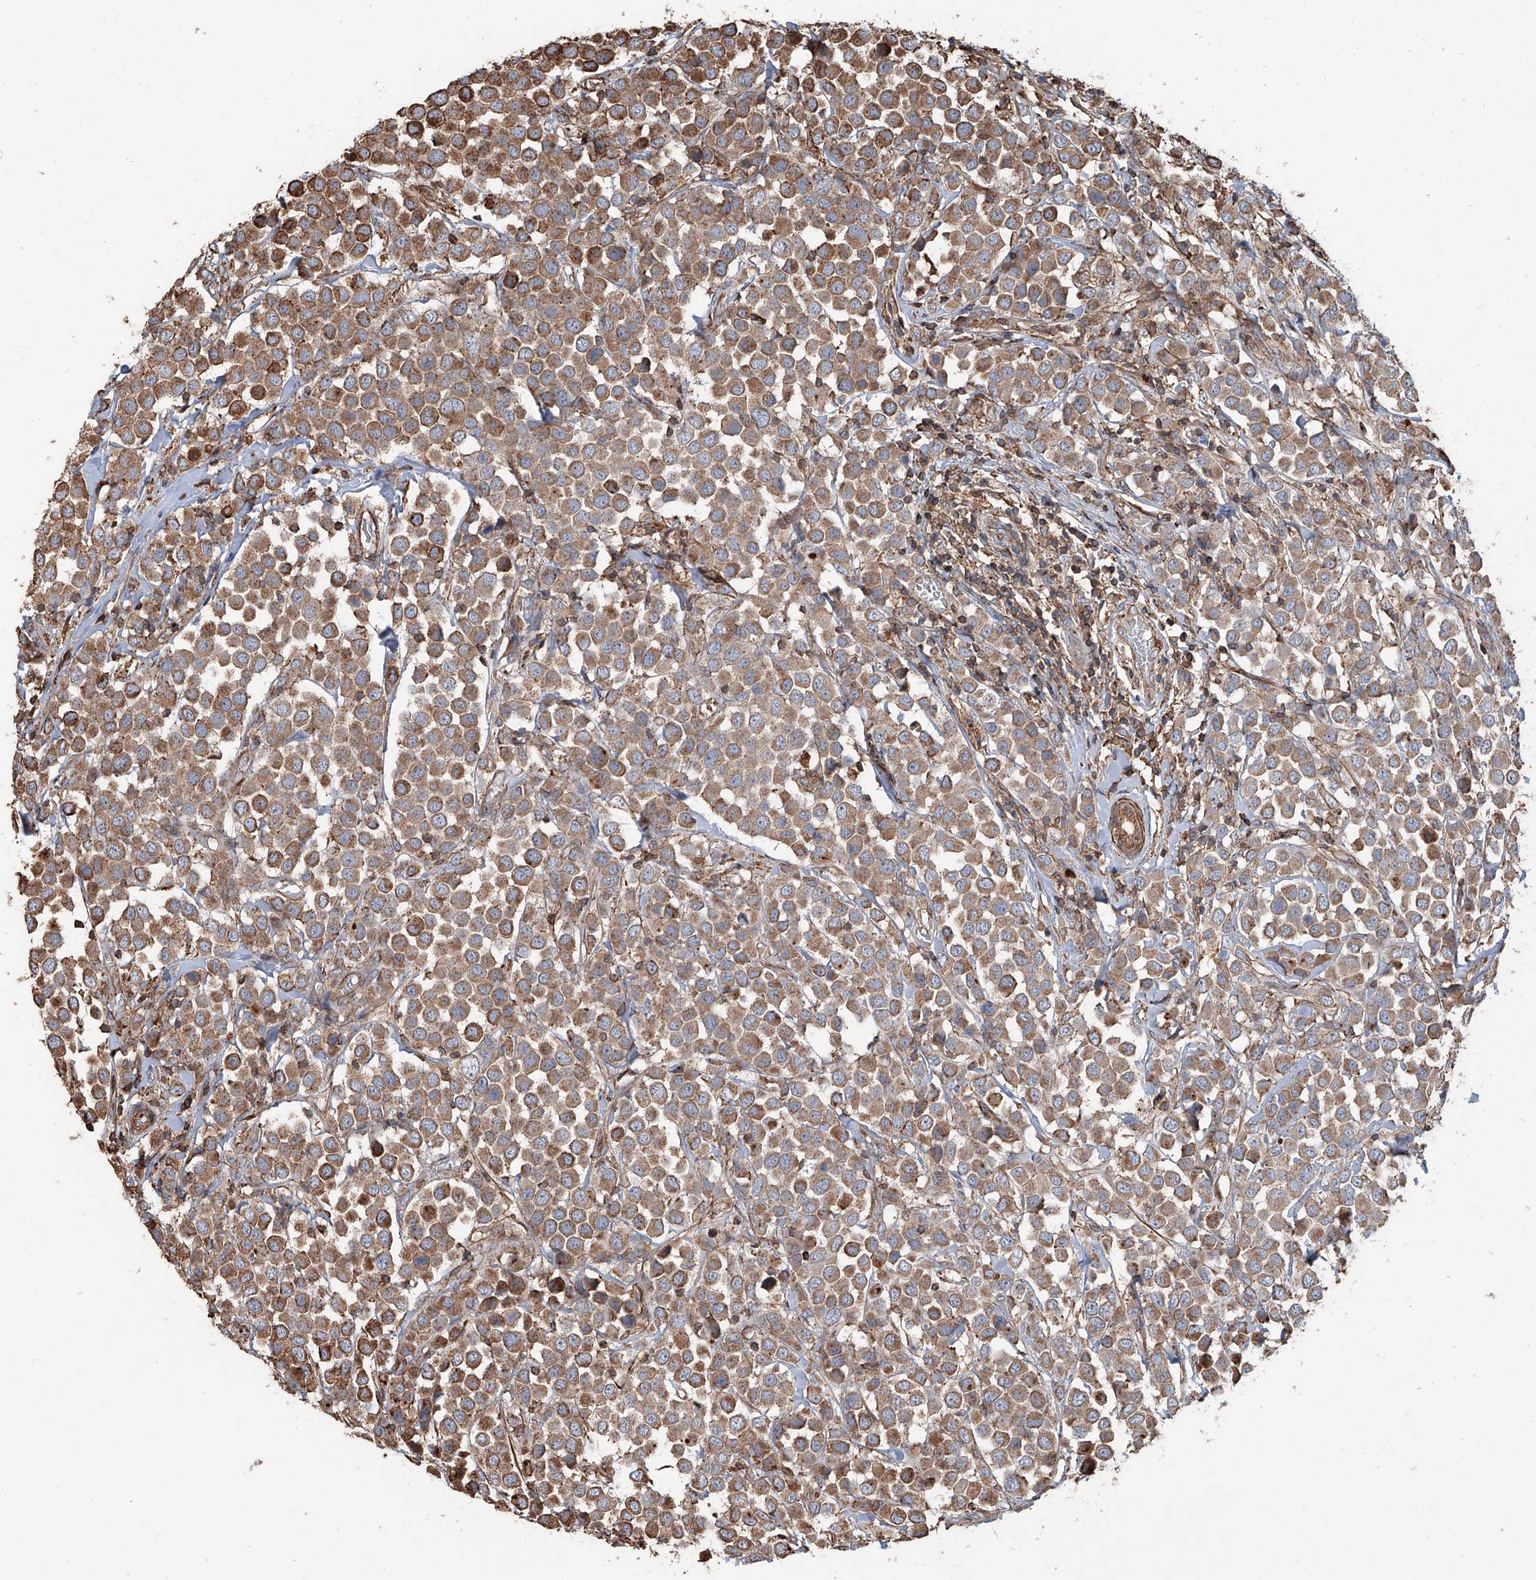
{"staining": {"intensity": "moderate", "quantity": ">75%", "location": "cytoplasmic/membranous"}, "tissue": "breast cancer", "cell_type": "Tumor cells", "image_type": "cancer", "snomed": [{"axis": "morphology", "description": "Duct carcinoma"}, {"axis": "topography", "description": "Breast"}], "caption": "The image displays immunohistochemical staining of breast invasive ductal carcinoma. There is moderate cytoplasmic/membranous staining is appreciated in about >75% of tumor cells. (brown staining indicates protein expression, while blue staining denotes nuclei).", "gene": "PIEZO2", "patient": {"sex": "female", "age": 61}}